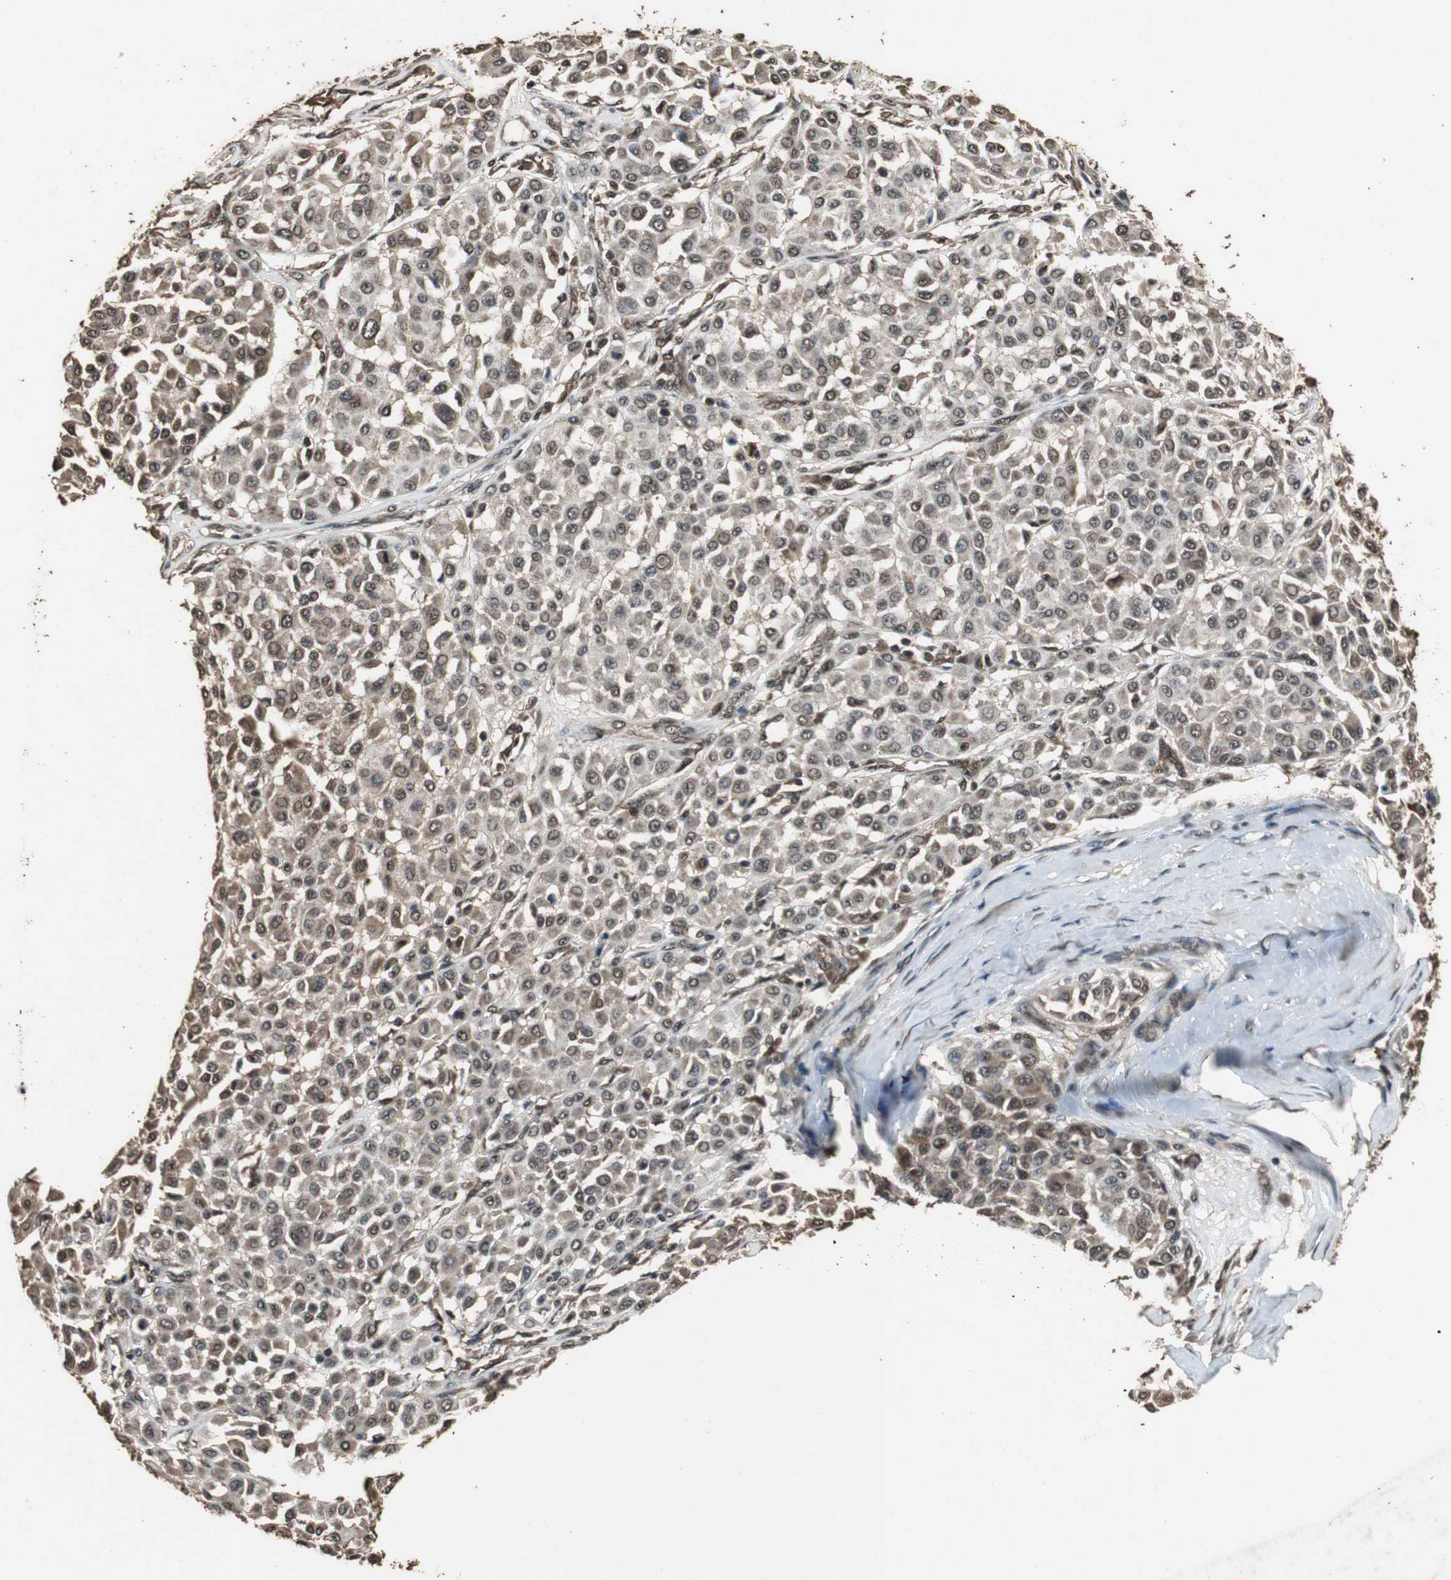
{"staining": {"intensity": "moderate", "quantity": ">75%", "location": "cytoplasmic/membranous,nuclear"}, "tissue": "melanoma", "cell_type": "Tumor cells", "image_type": "cancer", "snomed": [{"axis": "morphology", "description": "Malignant melanoma, Metastatic site"}, {"axis": "topography", "description": "Soft tissue"}], "caption": "IHC (DAB) staining of melanoma reveals moderate cytoplasmic/membranous and nuclear protein positivity in approximately >75% of tumor cells.", "gene": "ZNF18", "patient": {"sex": "male", "age": 41}}